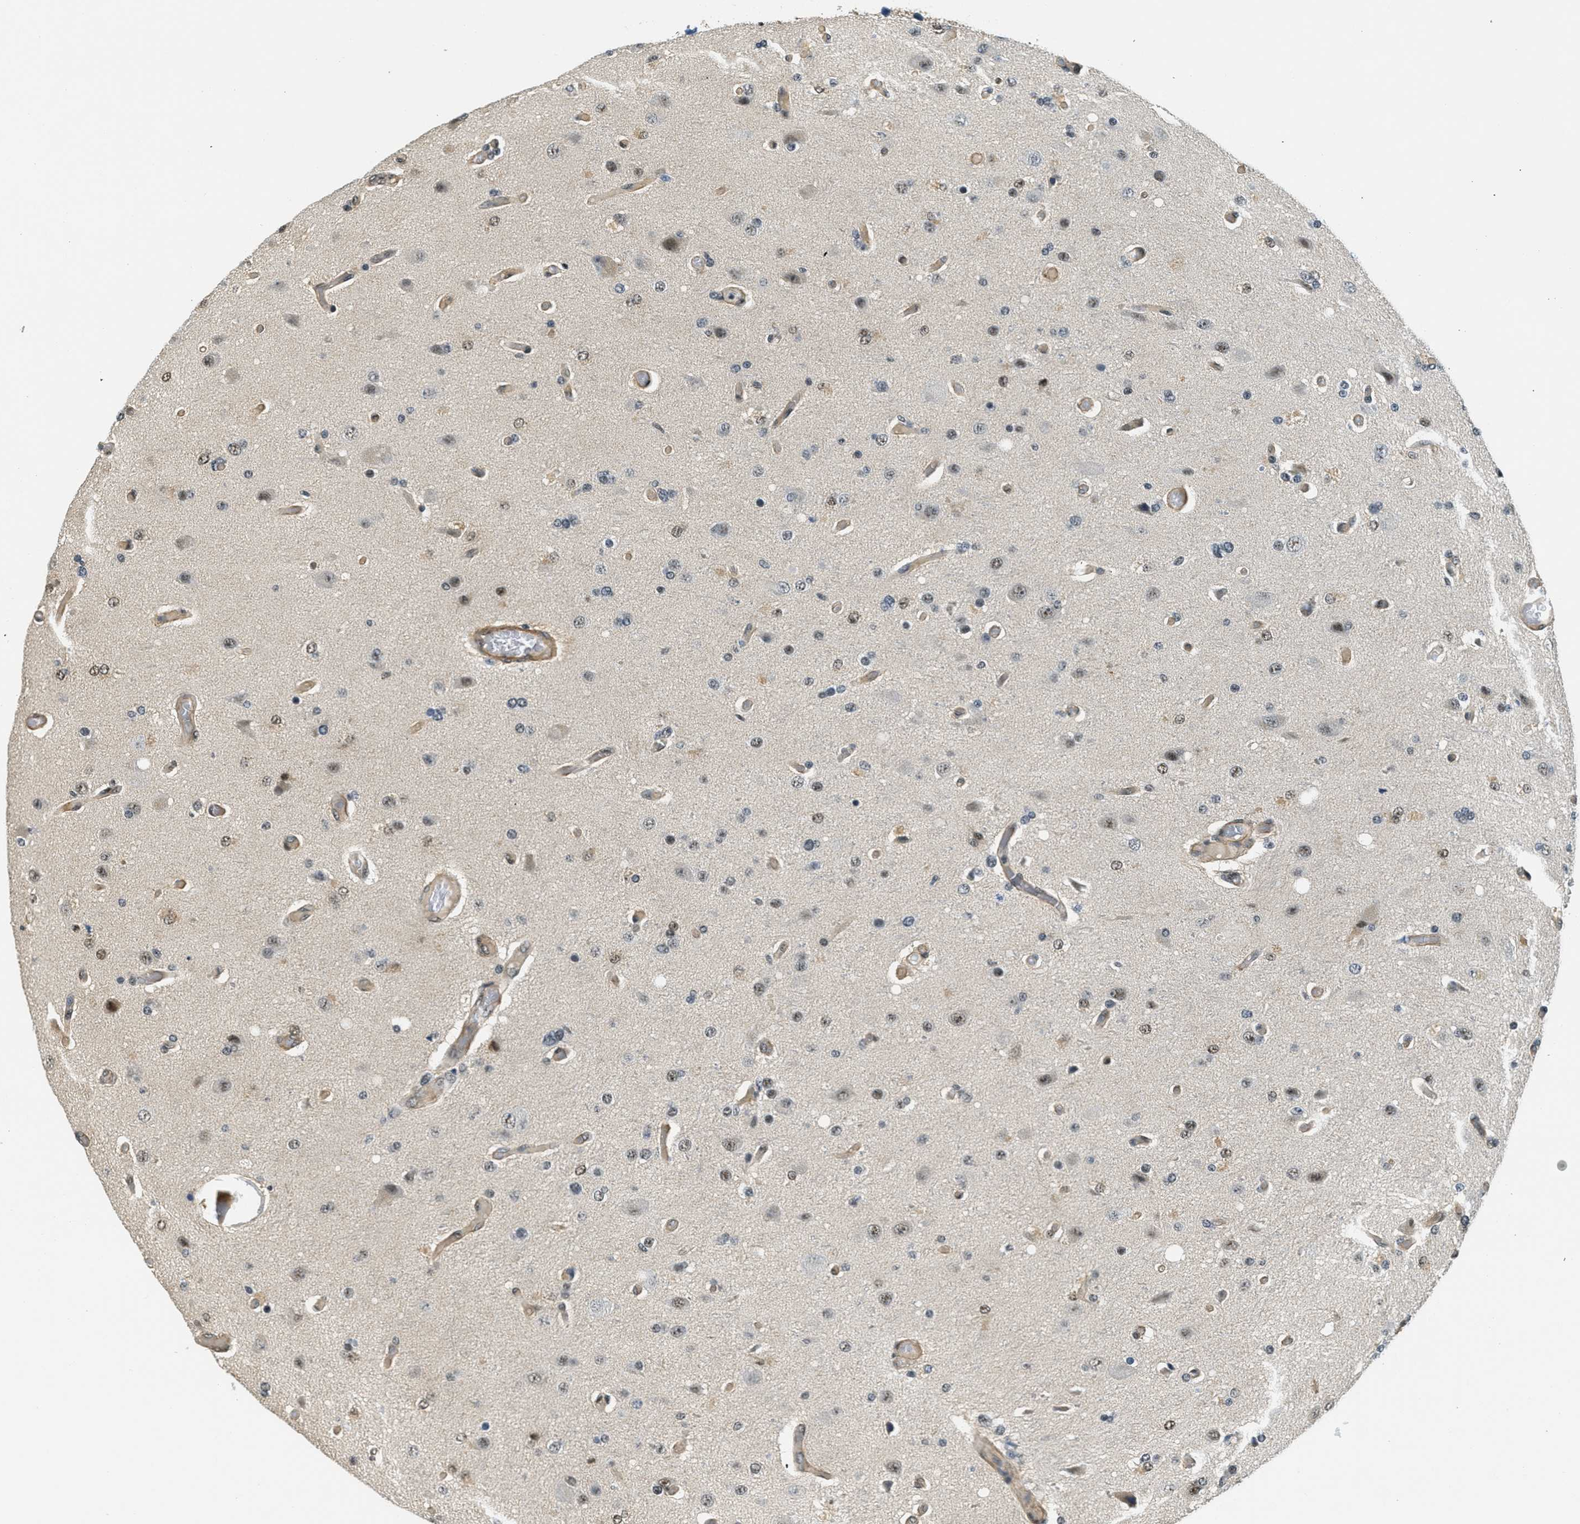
{"staining": {"intensity": "moderate", "quantity": "<25%", "location": "cytoplasmic/membranous"}, "tissue": "glioma", "cell_type": "Tumor cells", "image_type": "cancer", "snomed": [{"axis": "morphology", "description": "Normal tissue, NOS"}, {"axis": "morphology", "description": "Glioma, malignant, High grade"}, {"axis": "topography", "description": "Cerebral cortex"}], "caption": "Tumor cells reveal low levels of moderate cytoplasmic/membranous positivity in approximately <25% of cells in human malignant glioma (high-grade). (brown staining indicates protein expression, while blue staining denotes nuclei).", "gene": "CFAP36", "patient": {"sex": "male", "age": 77}}